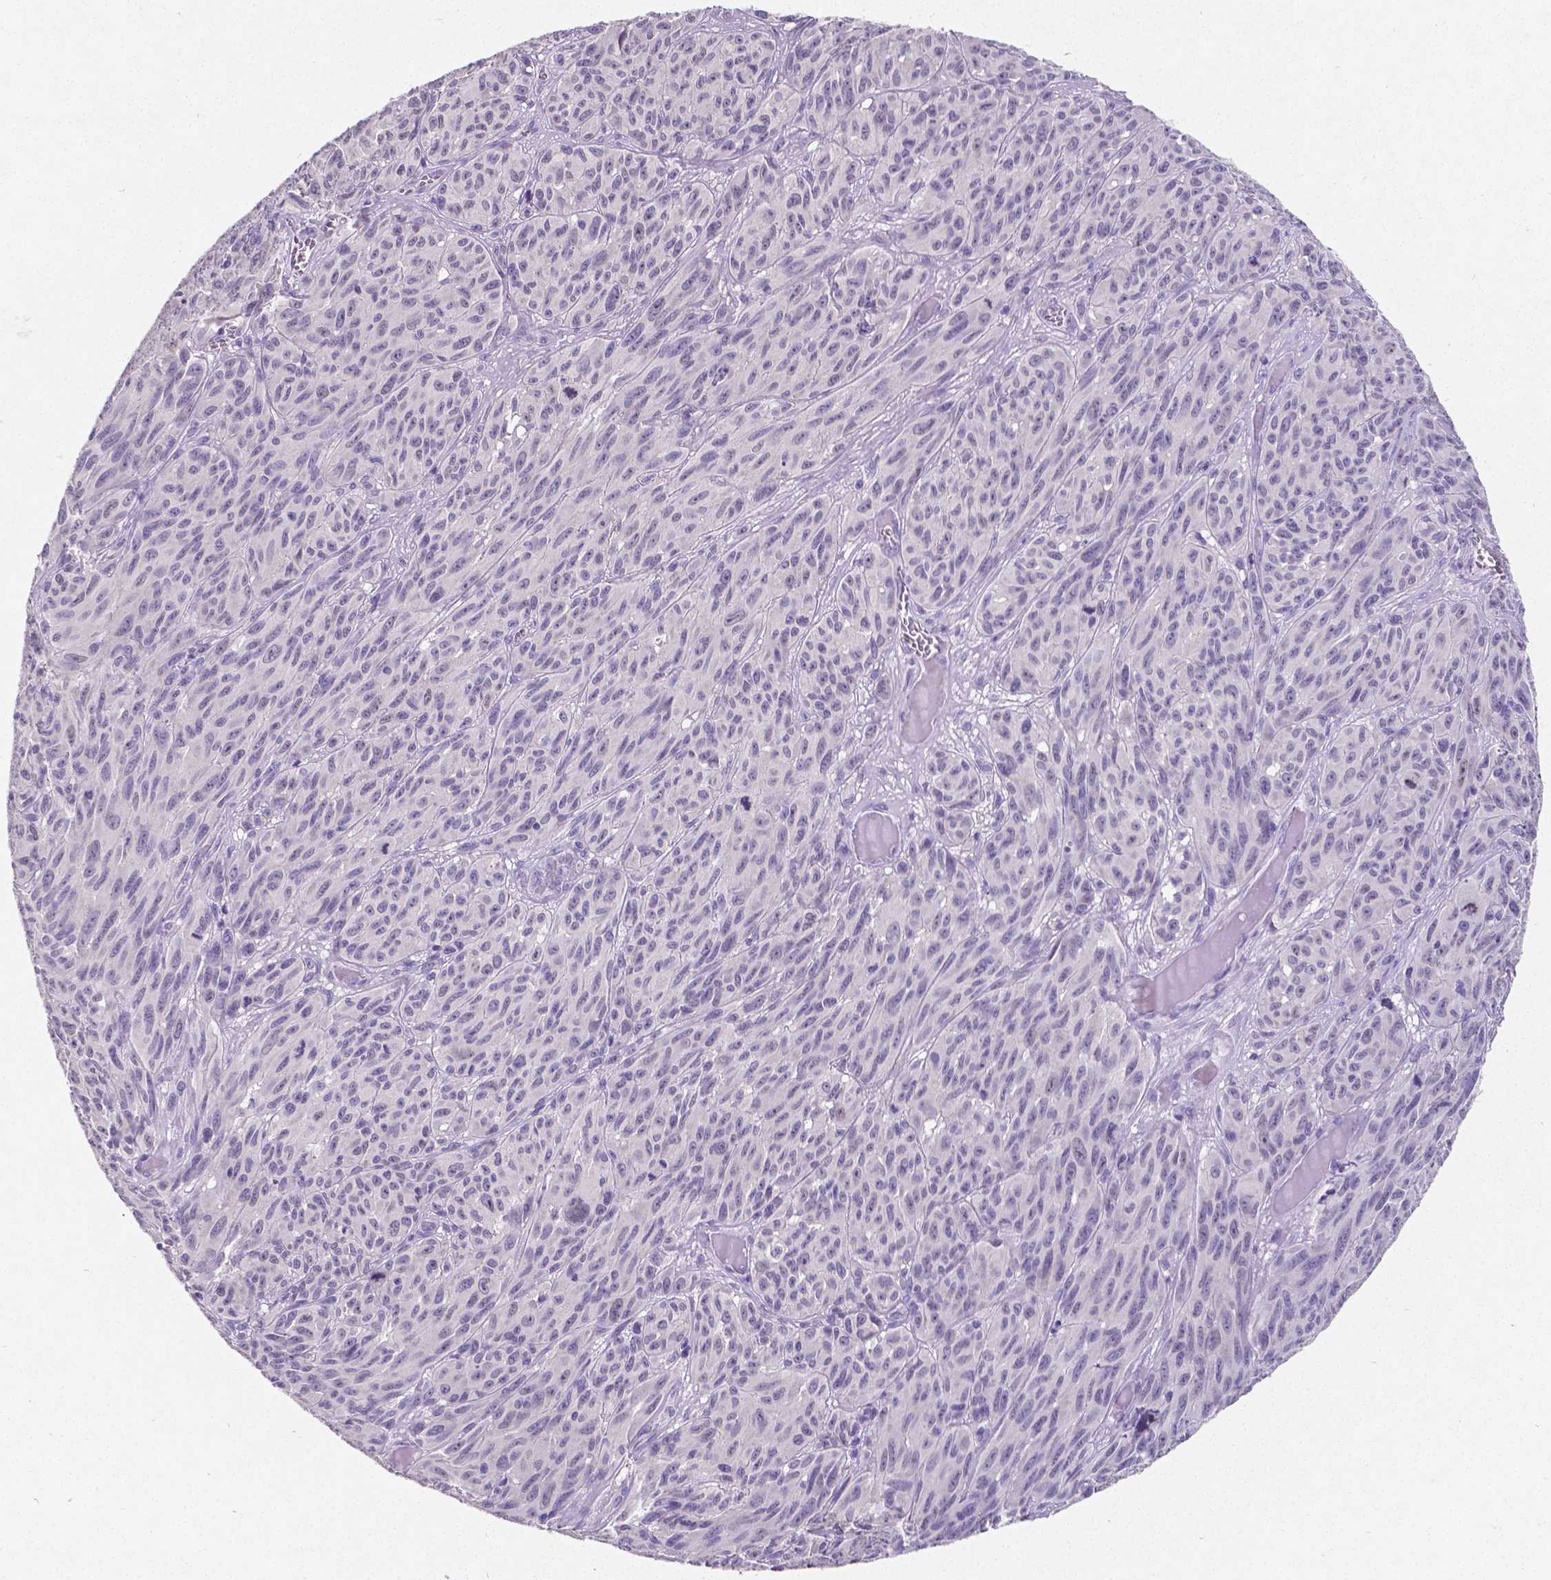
{"staining": {"intensity": "negative", "quantity": "none", "location": "none"}, "tissue": "melanoma", "cell_type": "Tumor cells", "image_type": "cancer", "snomed": [{"axis": "morphology", "description": "Malignant melanoma, NOS"}, {"axis": "topography", "description": "Vulva, labia, clitoris and Bartholin´s gland, NO"}], "caption": "Immunohistochemistry (IHC) of human malignant melanoma shows no positivity in tumor cells. (DAB (3,3'-diaminobenzidine) immunohistochemistry (IHC), high magnification).", "gene": "SATB2", "patient": {"sex": "female", "age": 75}}